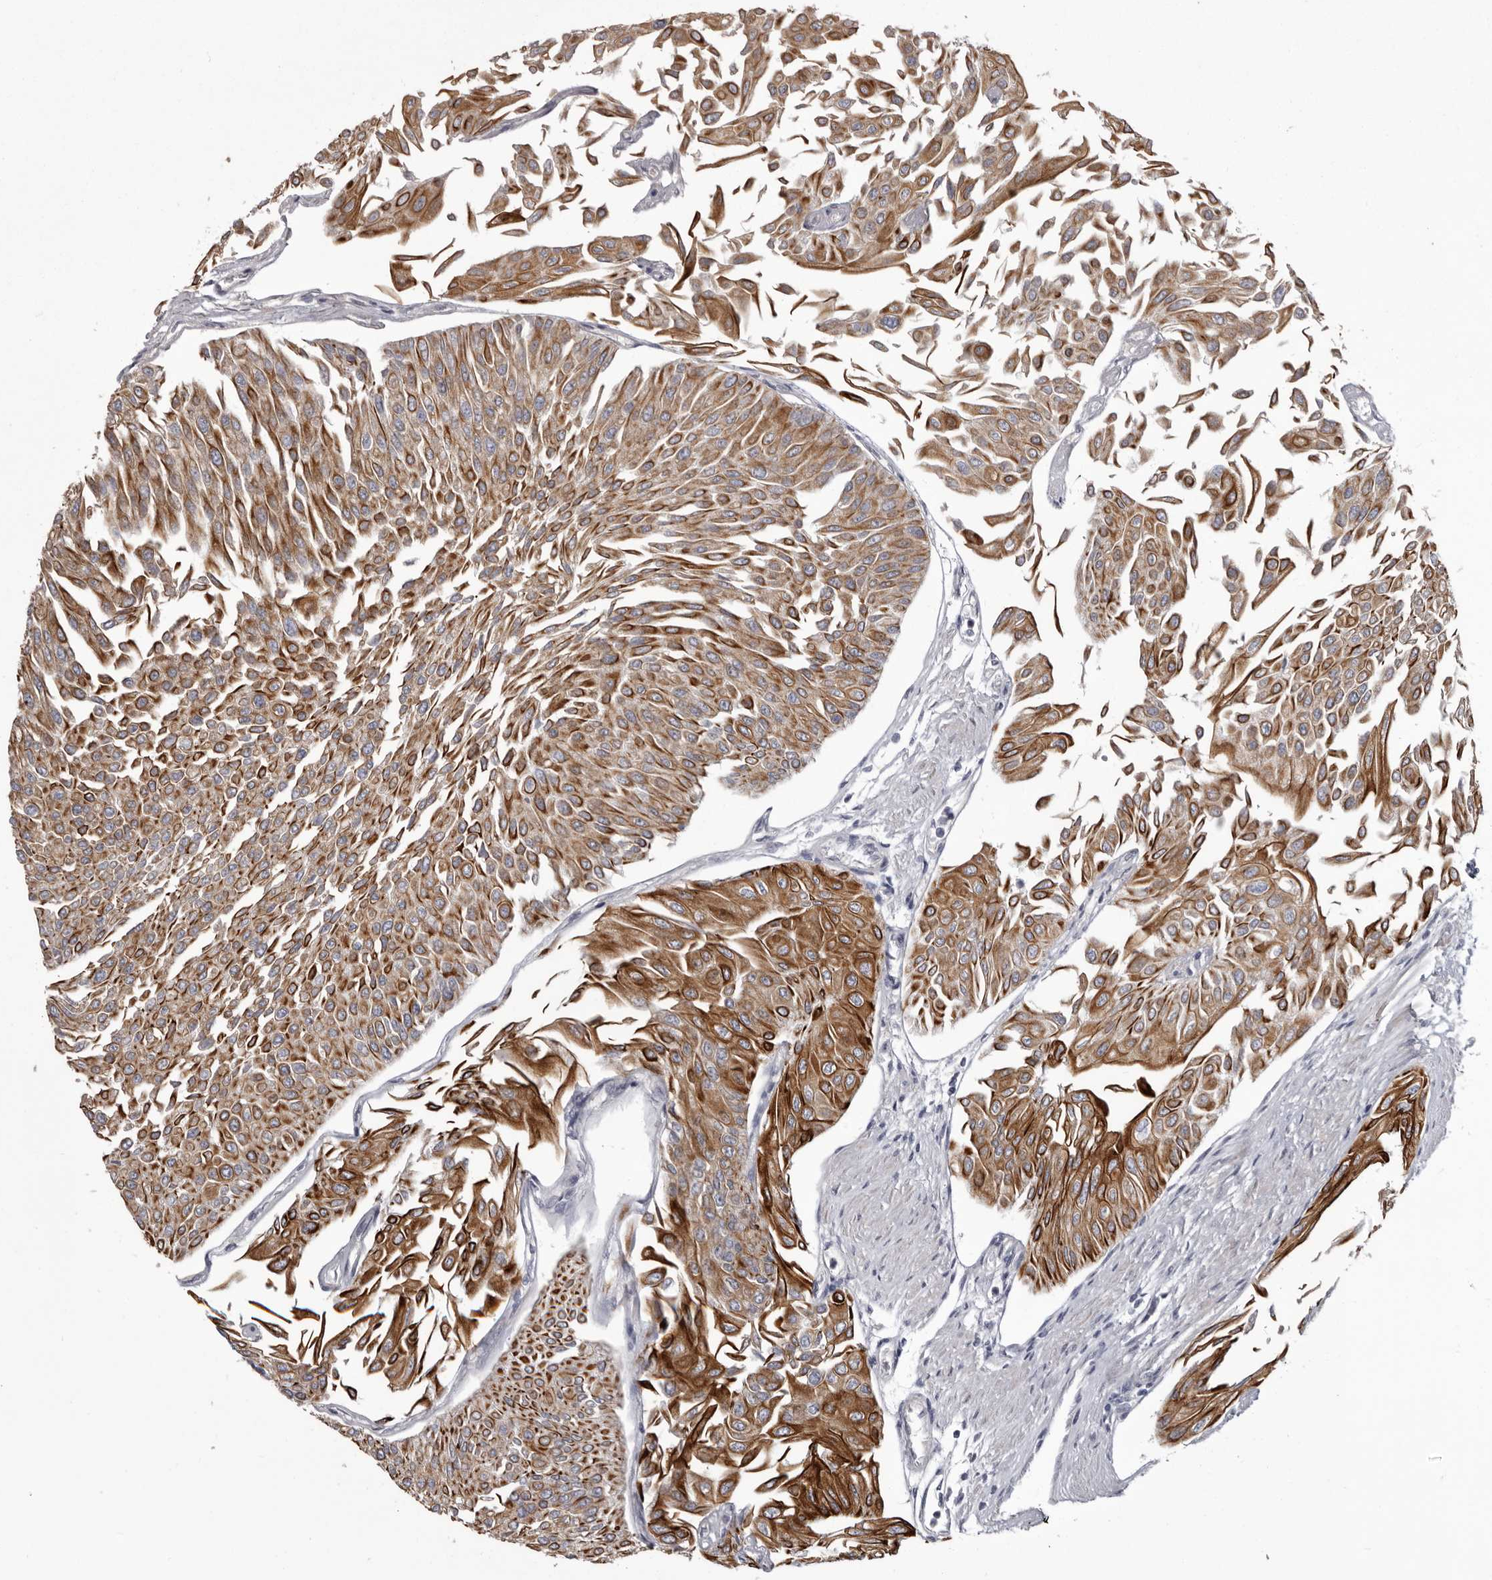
{"staining": {"intensity": "moderate", "quantity": ">75%", "location": "cytoplasmic/membranous"}, "tissue": "urothelial cancer", "cell_type": "Tumor cells", "image_type": "cancer", "snomed": [{"axis": "morphology", "description": "Urothelial carcinoma, Low grade"}, {"axis": "topography", "description": "Urinary bladder"}], "caption": "Protein analysis of low-grade urothelial carcinoma tissue displays moderate cytoplasmic/membranous staining in about >75% of tumor cells.", "gene": "LPAR6", "patient": {"sex": "male", "age": 67}}